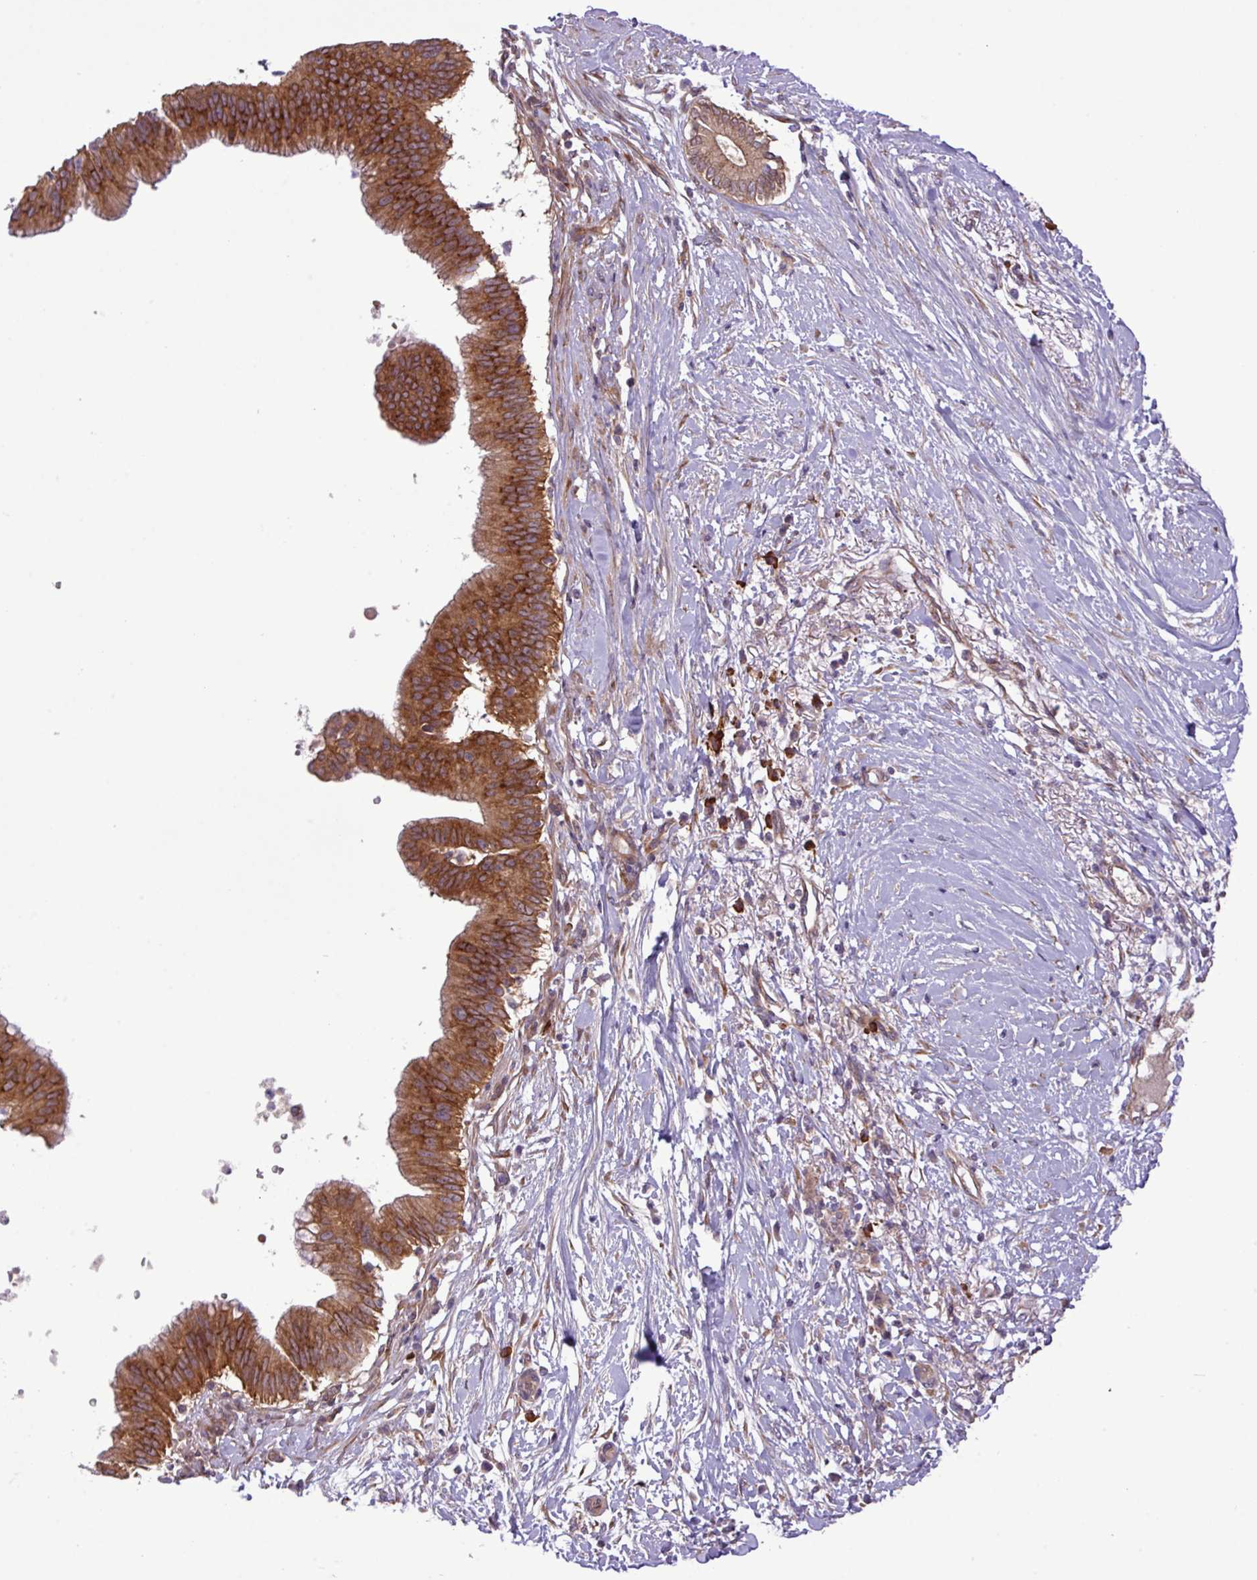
{"staining": {"intensity": "strong", "quantity": ">75%", "location": "cytoplasmic/membranous"}, "tissue": "pancreatic cancer", "cell_type": "Tumor cells", "image_type": "cancer", "snomed": [{"axis": "morphology", "description": "Adenocarcinoma, NOS"}, {"axis": "topography", "description": "Pancreas"}], "caption": "Pancreatic cancer (adenocarcinoma) stained with IHC demonstrates strong cytoplasmic/membranous staining in about >75% of tumor cells. (DAB IHC, brown staining for protein, blue staining for nuclei).", "gene": "FAM222B", "patient": {"sex": "male", "age": 68}}